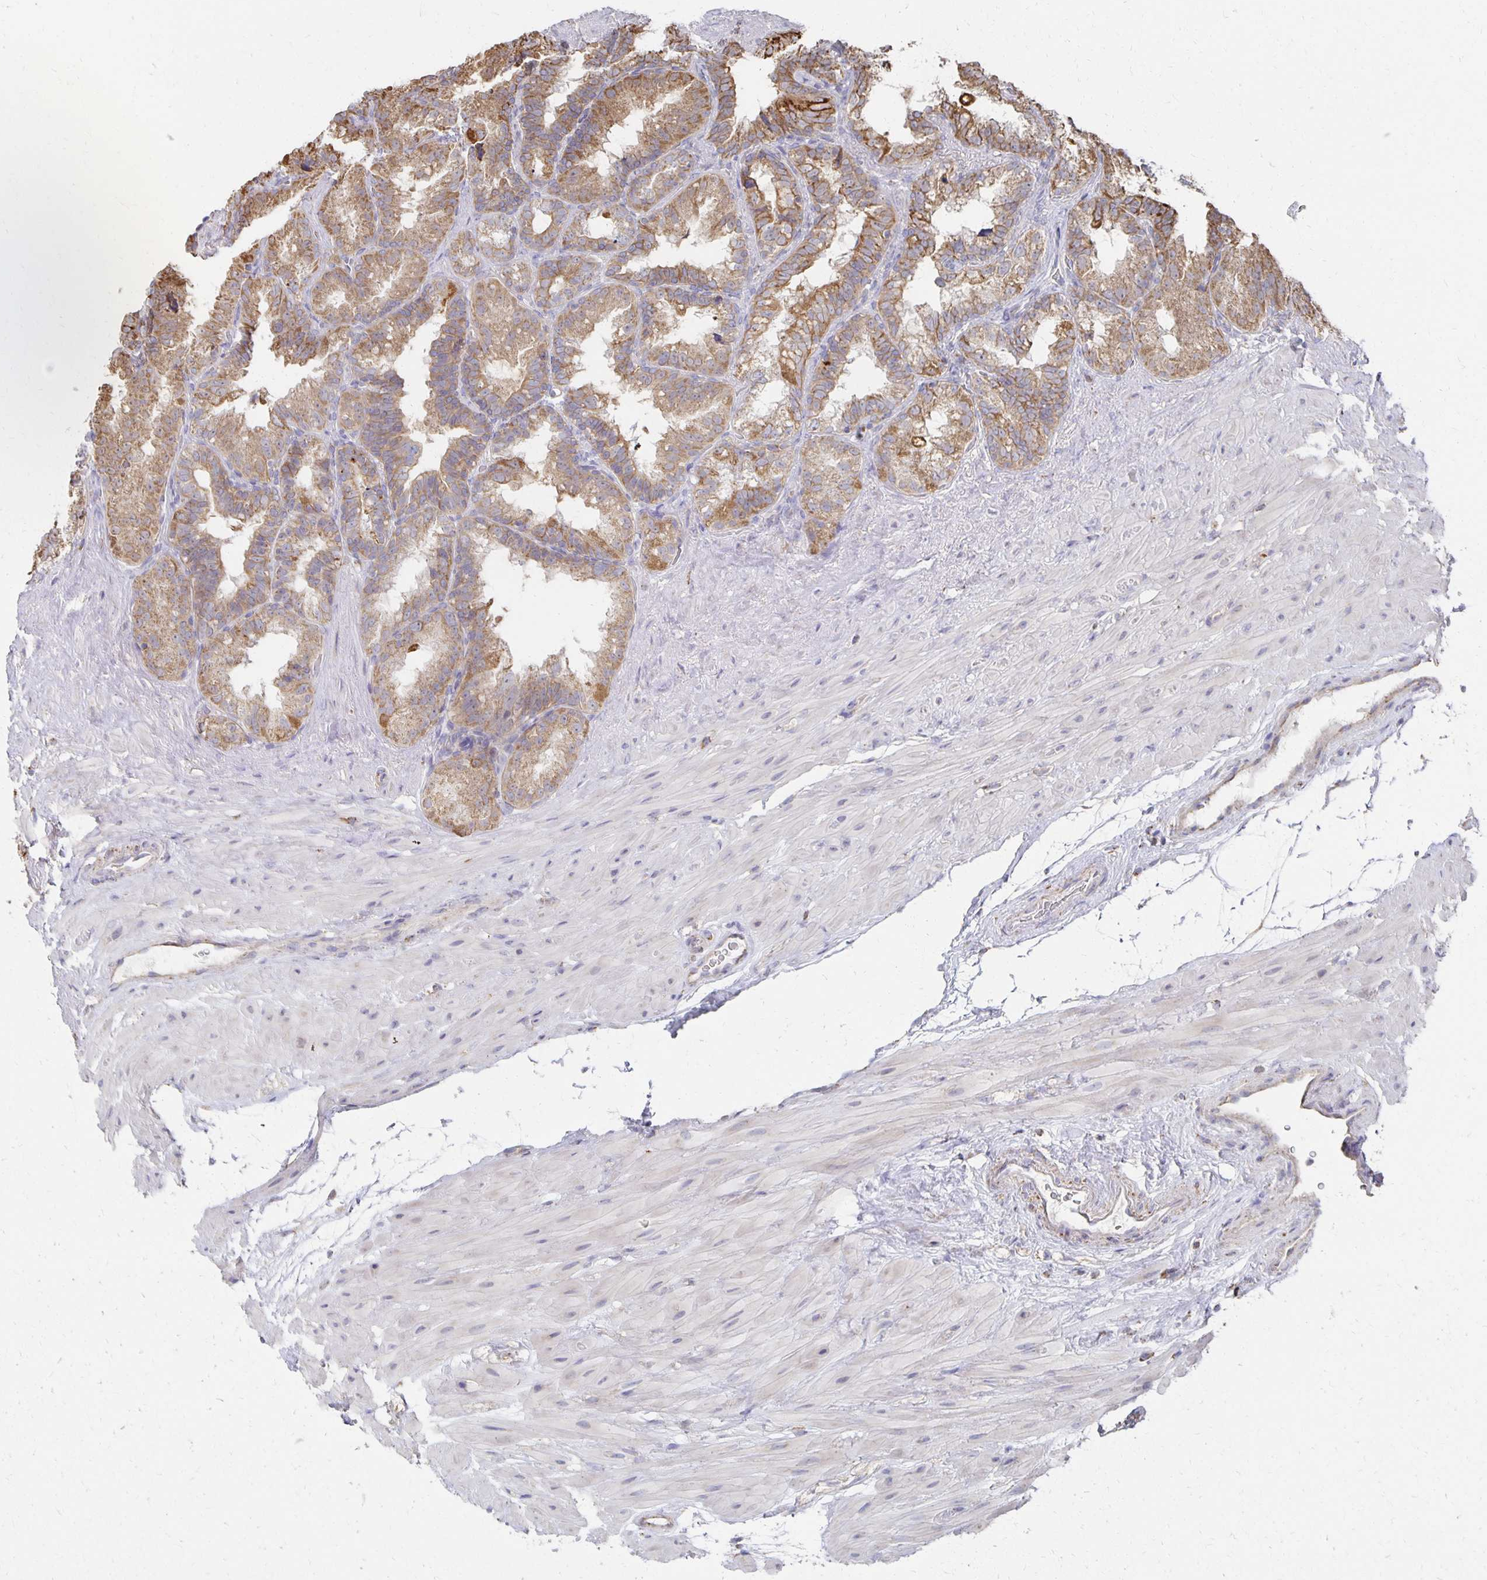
{"staining": {"intensity": "moderate", "quantity": ">75%", "location": "cytoplasmic/membranous"}, "tissue": "seminal vesicle", "cell_type": "Glandular cells", "image_type": "normal", "snomed": [{"axis": "morphology", "description": "Normal tissue, NOS"}, {"axis": "topography", "description": "Seminal veicle"}], "caption": "Immunohistochemical staining of unremarkable seminal vesicle reveals >75% levels of moderate cytoplasmic/membranous protein expression in approximately >75% of glandular cells. Immunohistochemistry stains the protein in brown and the nuclei are stained blue.", "gene": "NKX2", "patient": {"sex": "male", "age": 60}}